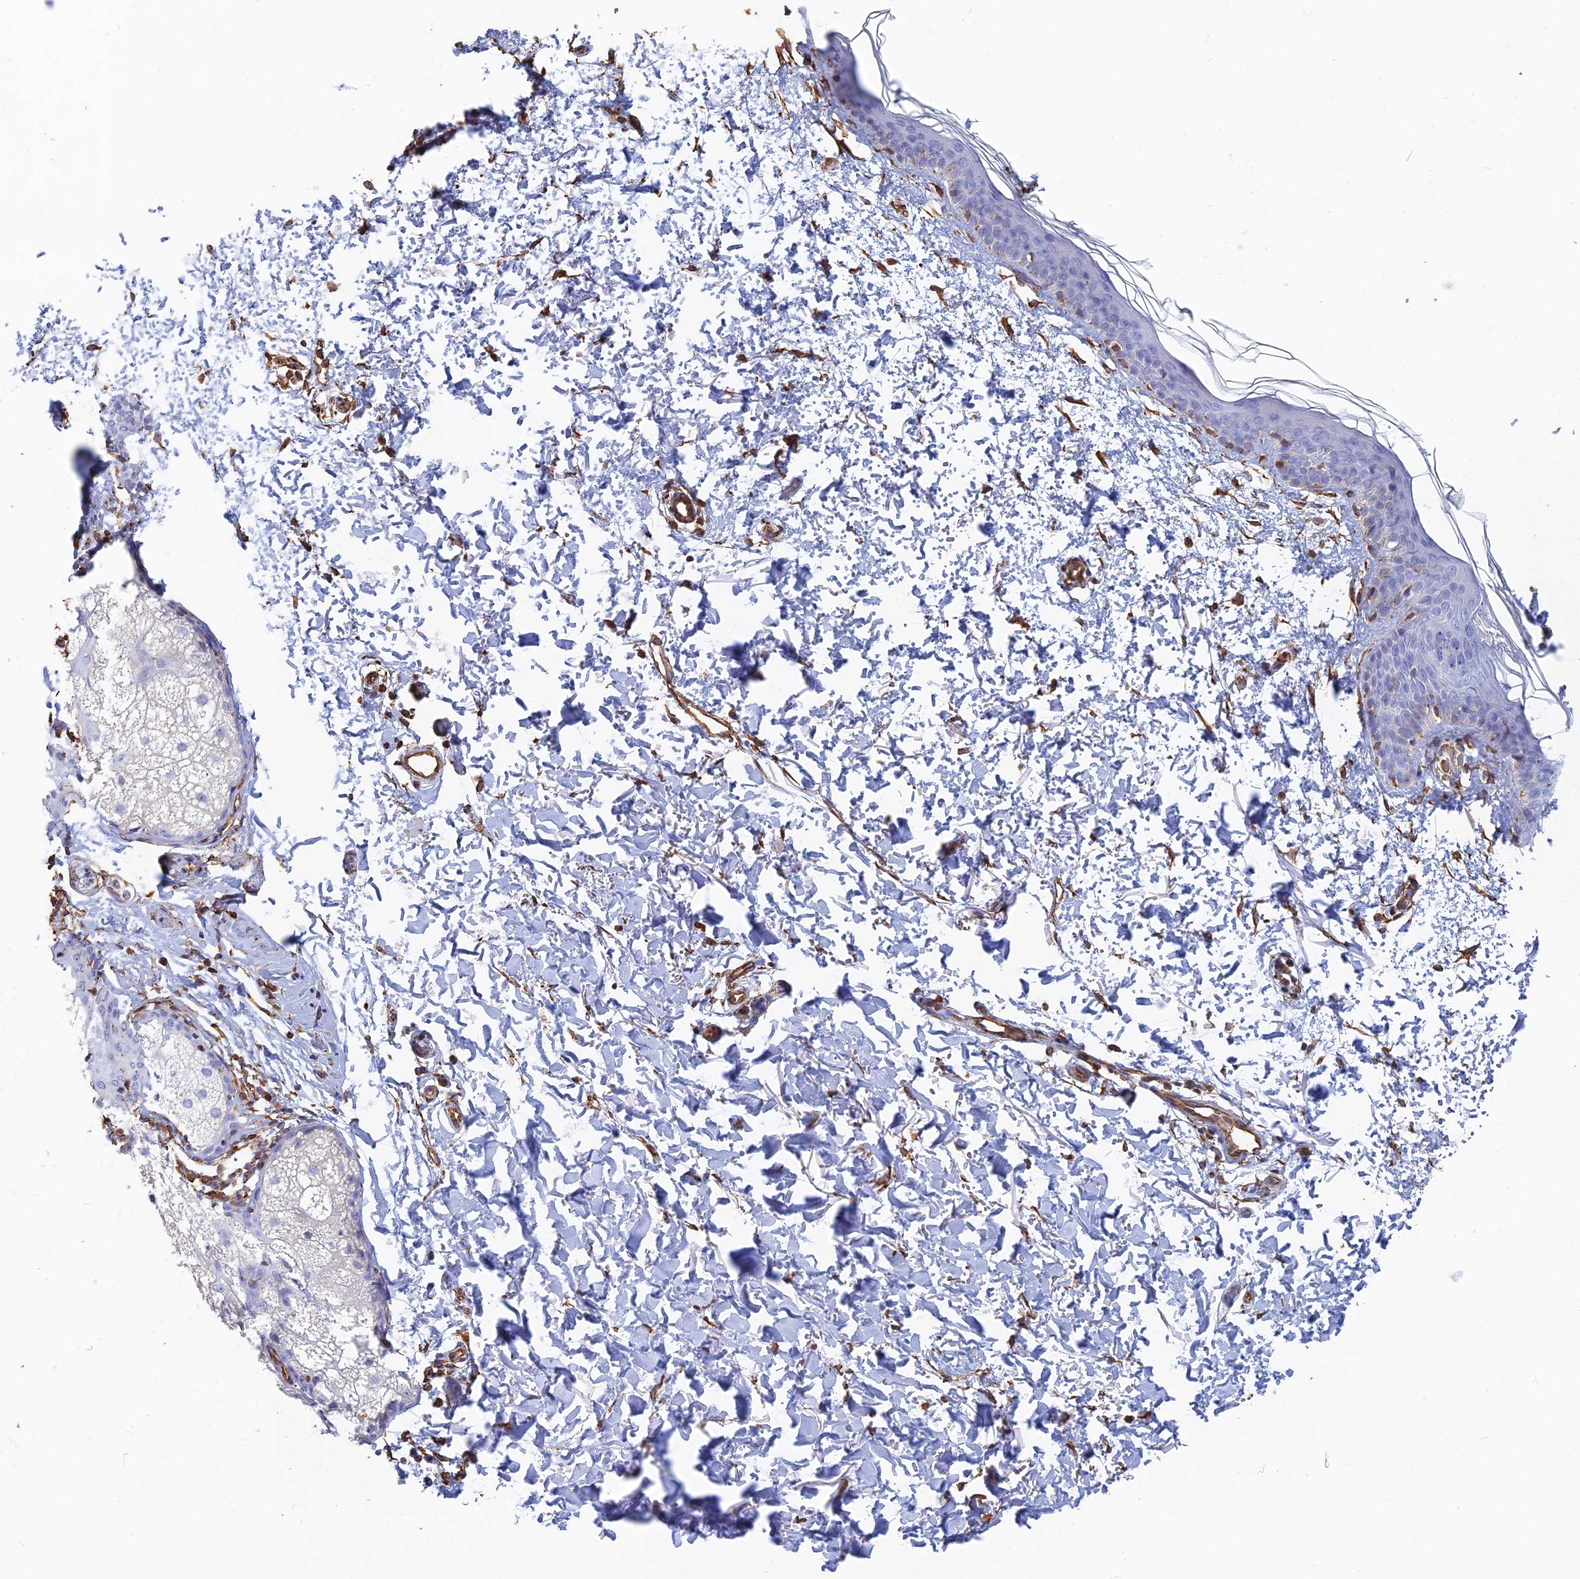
{"staining": {"intensity": "strong", "quantity": ">75%", "location": "cytoplasmic/membranous"}, "tissue": "skin", "cell_type": "Fibroblasts", "image_type": "normal", "snomed": [{"axis": "morphology", "description": "Normal tissue, NOS"}, {"axis": "topography", "description": "Skin"}], "caption": "Skin stained for a protein (brown) exhibits strong cytoplasmic/membranous positive staining in about >75% of fibroblasts.", "gene": "RMC1", "patient": {"sex": "male", "age": 66}}